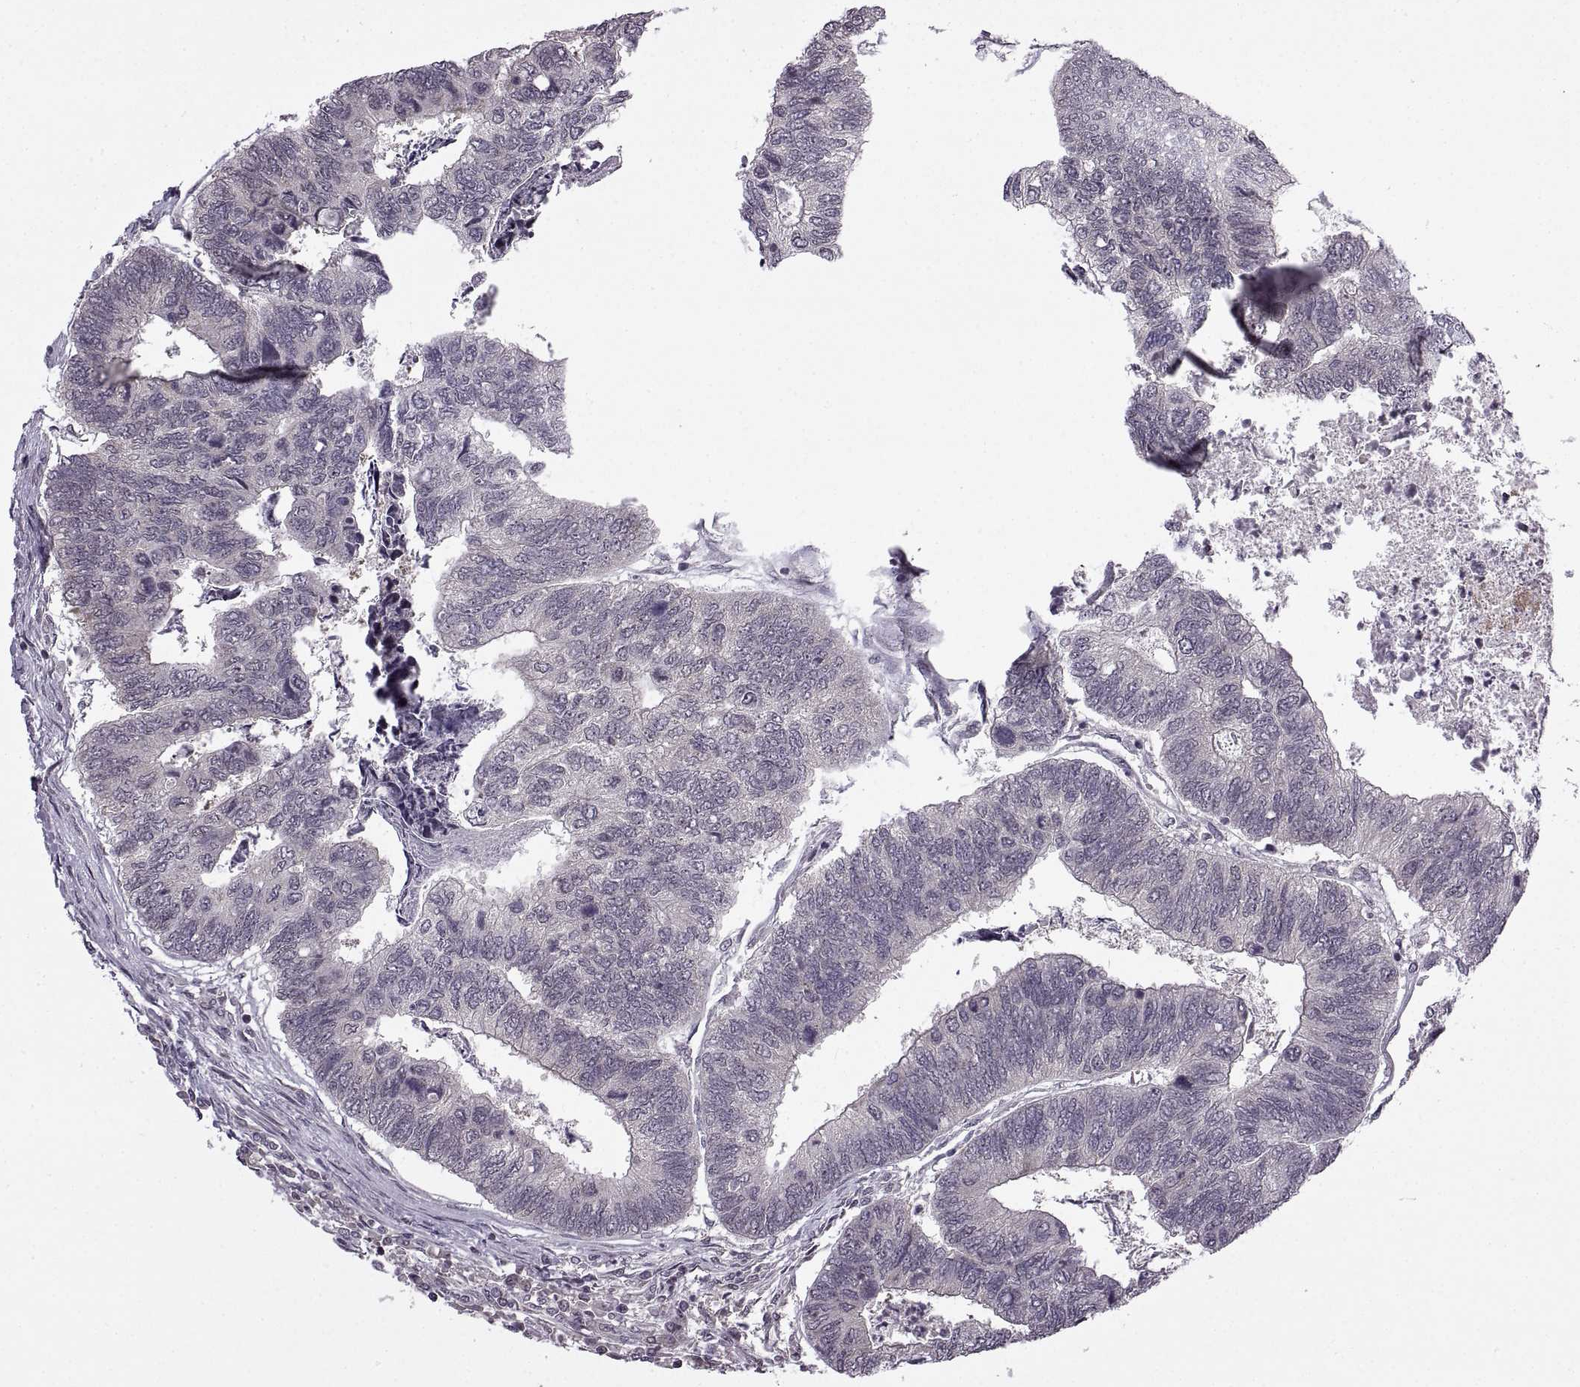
{"staining": {"intensity": "negative", "quantity": "none", "location": "none"}, "tissue": "colorectal cancer", "cell_type": "Tumor cells", "image_type": "cancer", "snomed": [{"axis": "morphology", "description": "Adenocarcinoma, NOS"}, {"axis": "topography", "description": "Colon"}], "caption": "An image of human colorectal cancer (adenocarcinoma) is negative for staining in tumor cells.", "gene": "INTS3", "patient": {"sex": "female", "age": 67}}